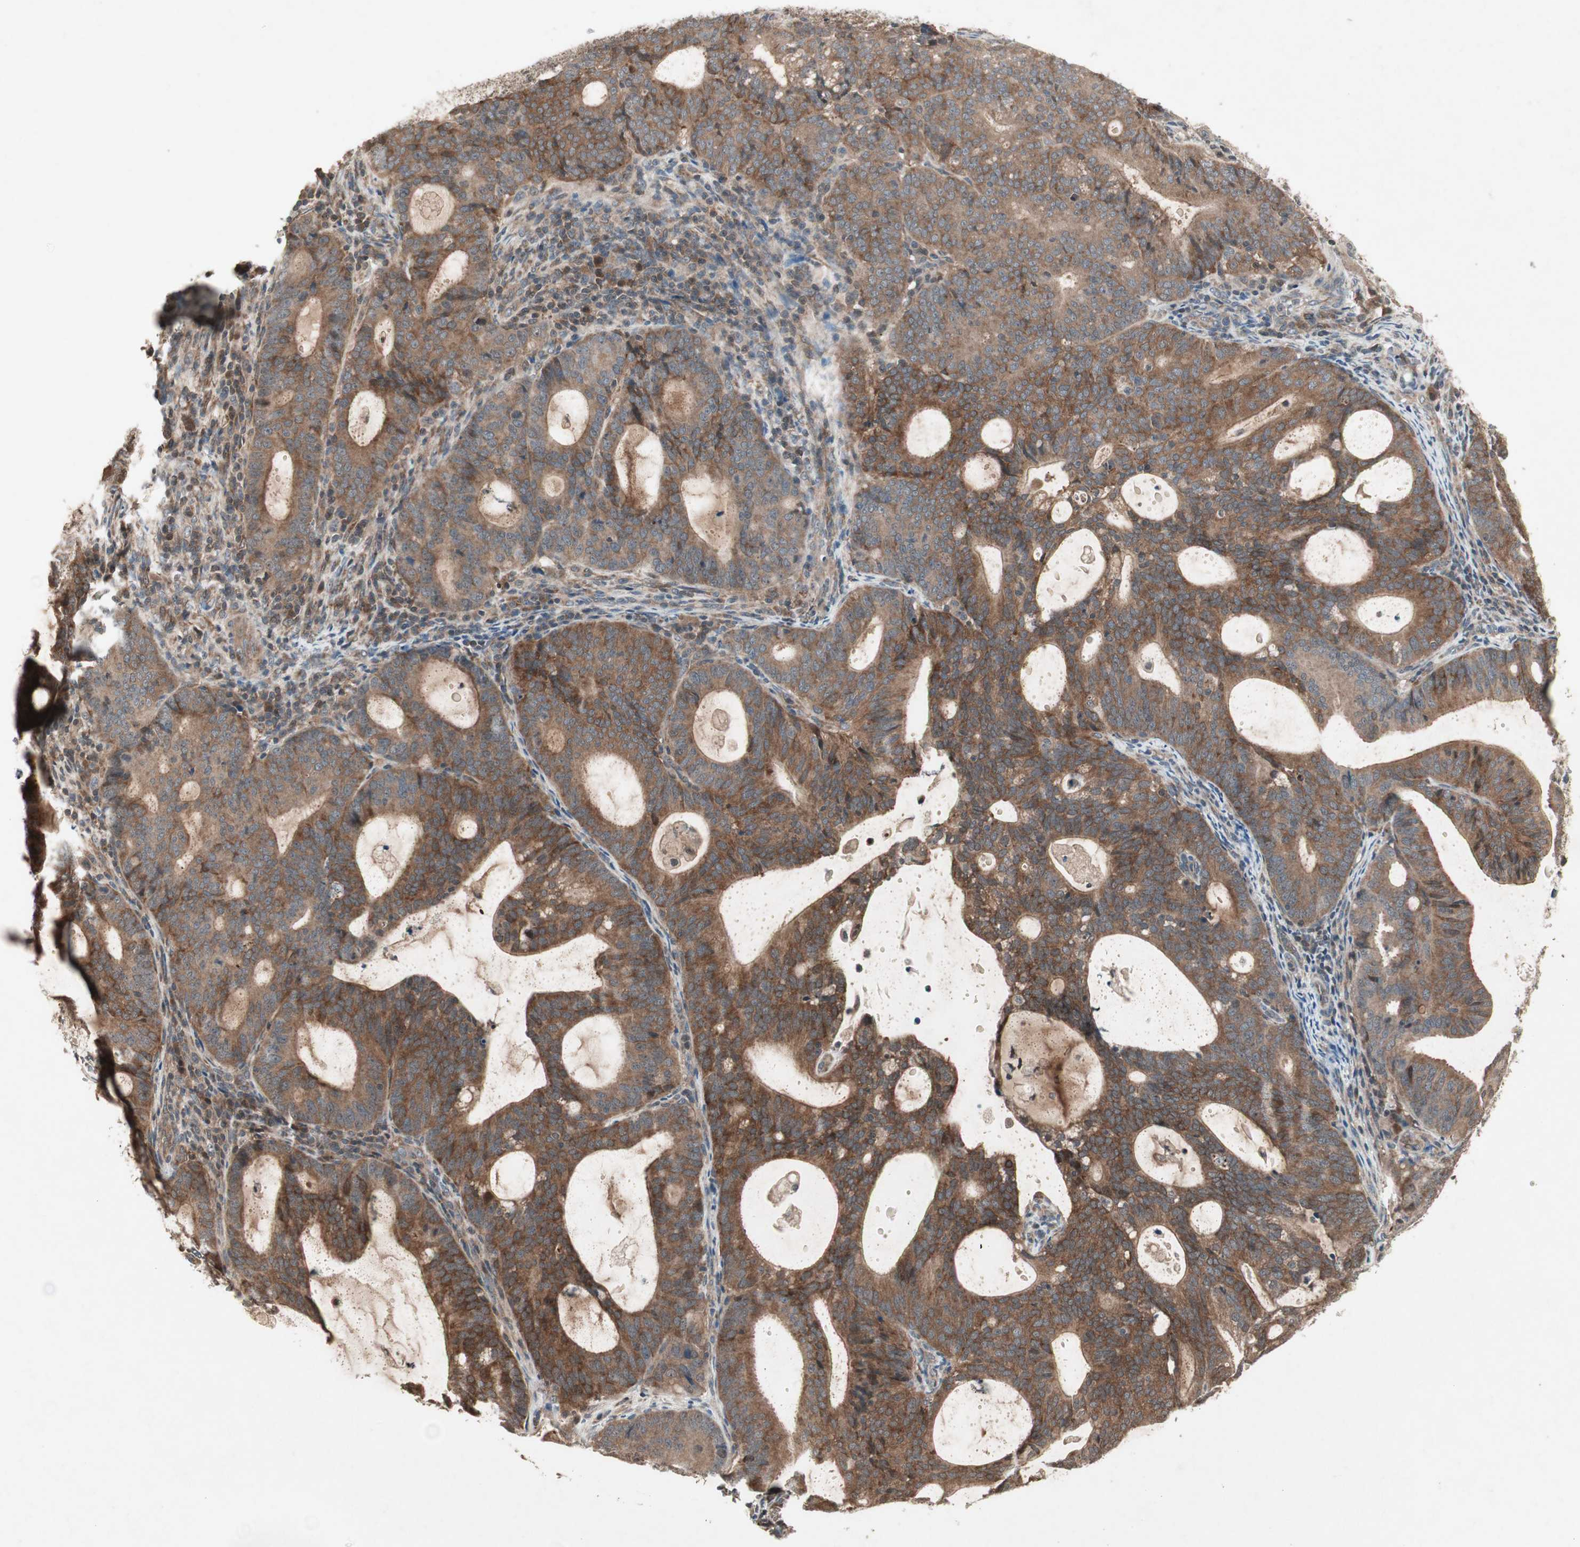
{"staining": {"intensity": "moderate", "quantity": "25%-75%", "location": "cytoplasmic/membranous"}, "tissue": "endometrial cancer", "cell_type": "Tumor cells", "image_type": "cancer", "snomed": [{"axis": "morphology", "description": "Adenocarcinoma, NOS"}, {"axis": "topography", "description": "Uterus"}], "caption": "Immunohistochemistry staining of adenocarcinoma (endometrial), which exhibits medium levels of moderate cytoplasmic/membranous expression in approximately 25%-75% of tumor cells indicating moderate cytoplasmic/membranous protein positivity. The staining was performed using DAB (3,3'-diaminobenzidine) (brown) for protein detection and nuclei were counterstained in hematoxylin (blue).", "gene": "IRS1", "patient": {"sex": "female", "age": 83}}